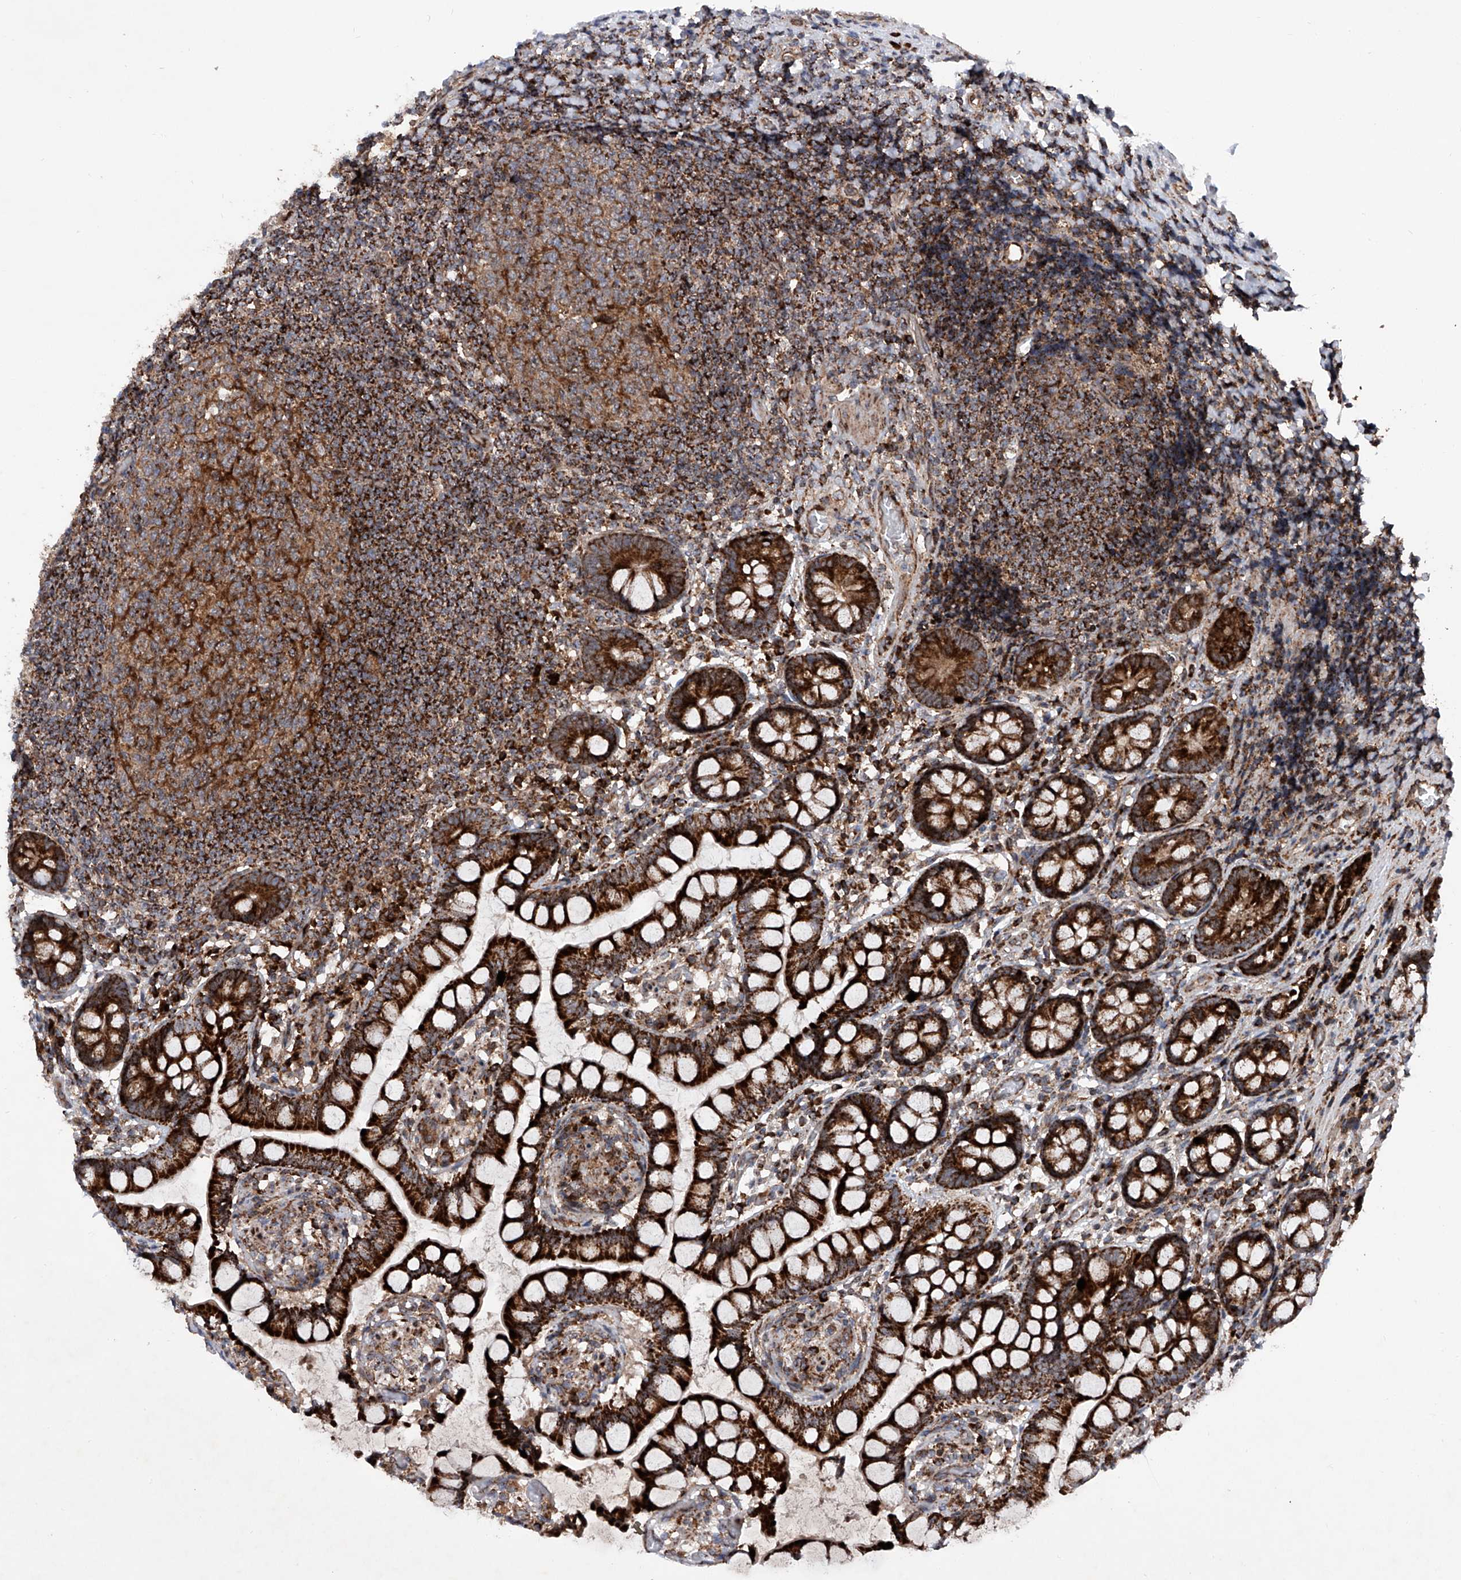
{"staining": {"intensity": "strong", "quantity": ">75%", "location": "cytoplasmic/membranous"}, "tissue": "small intestine", "cell_type": "Glandular cells", "image_type": "normal", "snomed": [{"axis": "morphology", "description": "Normal tissue, NOS"}, {"axis": "topography", "description": "Small intestine"}], "caption": "Small intestine stained with DAB (3,3'-diaminobenzidine) IHC displays high levels of strong cytoplasmic/membranous expression in about >75% of glandular cells. The staining was performed using DAB (3,3'-diaminobenzidine), with brown indicating positive protein expression. Nuclei are stained blue with hematoxylin.", "gene": "DAD1", "patient": {"sex": "male", "age": 52}}